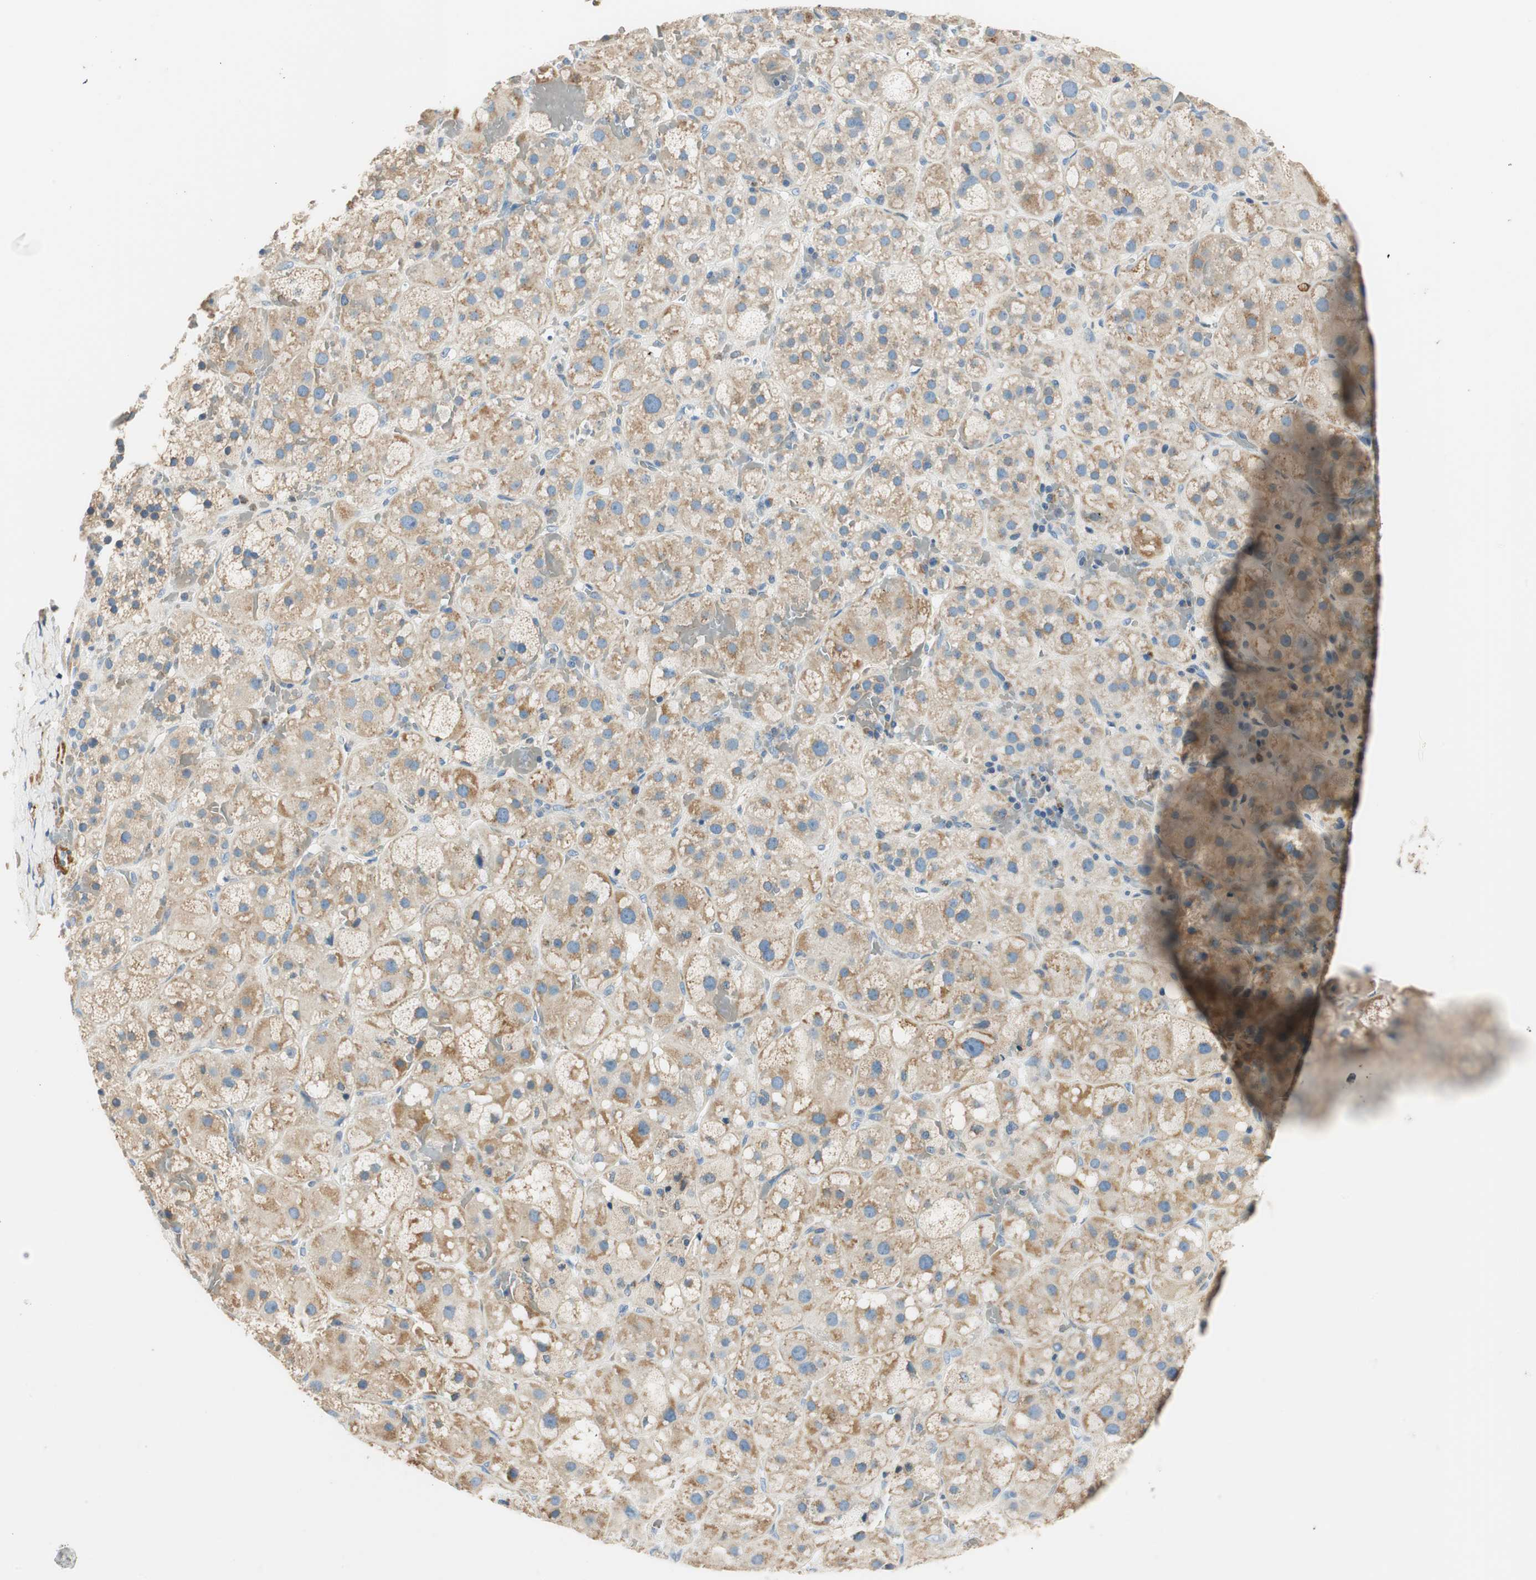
{"staining": {"intensity": "moderate", "quantity": "25%-75%", "location": "cytoplasmic/membranous"}, "tissue": "adrenal gland", "cell_type": "Glandular cells", "image_type": "normal", "snomed": [{"axis": "morphology", "description": "Normal tissue, NOS"}, {"axis": "topography", "description": "Adrenal gland"}], "caption": "Brown immunohistochemical staining in benign human adrenal gland shows moderate cytoplasmic/membranous staining in approximately 25%-75% of glandular cells.", "gene": "RORB", "patient": {"sex": "female", "age": 47}}